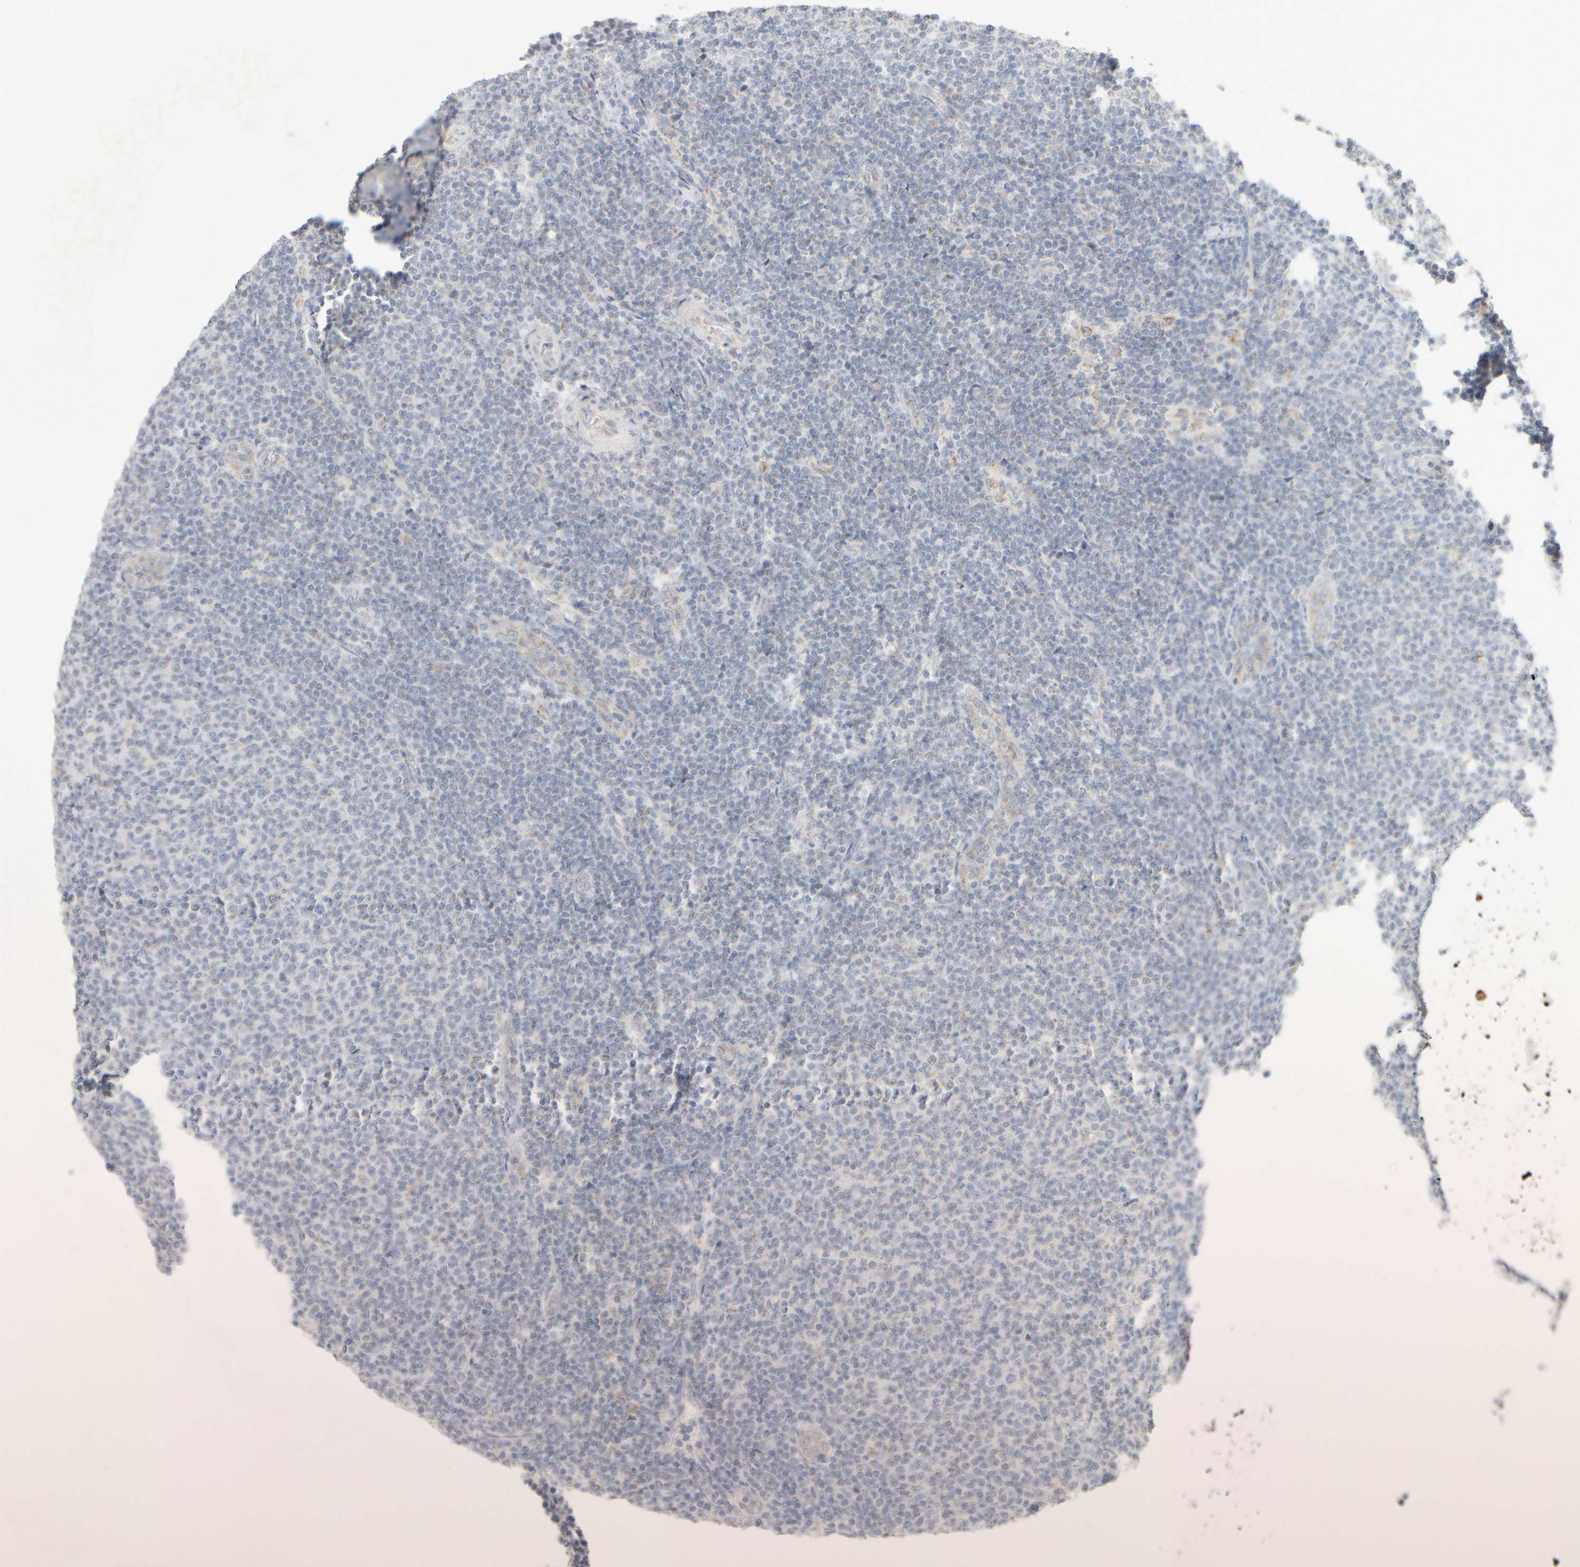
{"staining": {"intensity": "negative", "quantity": "none", "location": "none"}, "tissue": "lymphoma", "cell_type": "Tumor cells", "image_type": "cancer", "snomed": [{"axis": "morphology", "description": "Malignant lymphoma, non-Hodgkin's type, Low grade"}, {"axis": "topography", "description": "Lymph node"}], "caption": "A histopathology image of human lymphoma is negative for staining in tumor cells.", "gene": "ZNF112", "patient": {"sex": "male", "age": 66}}